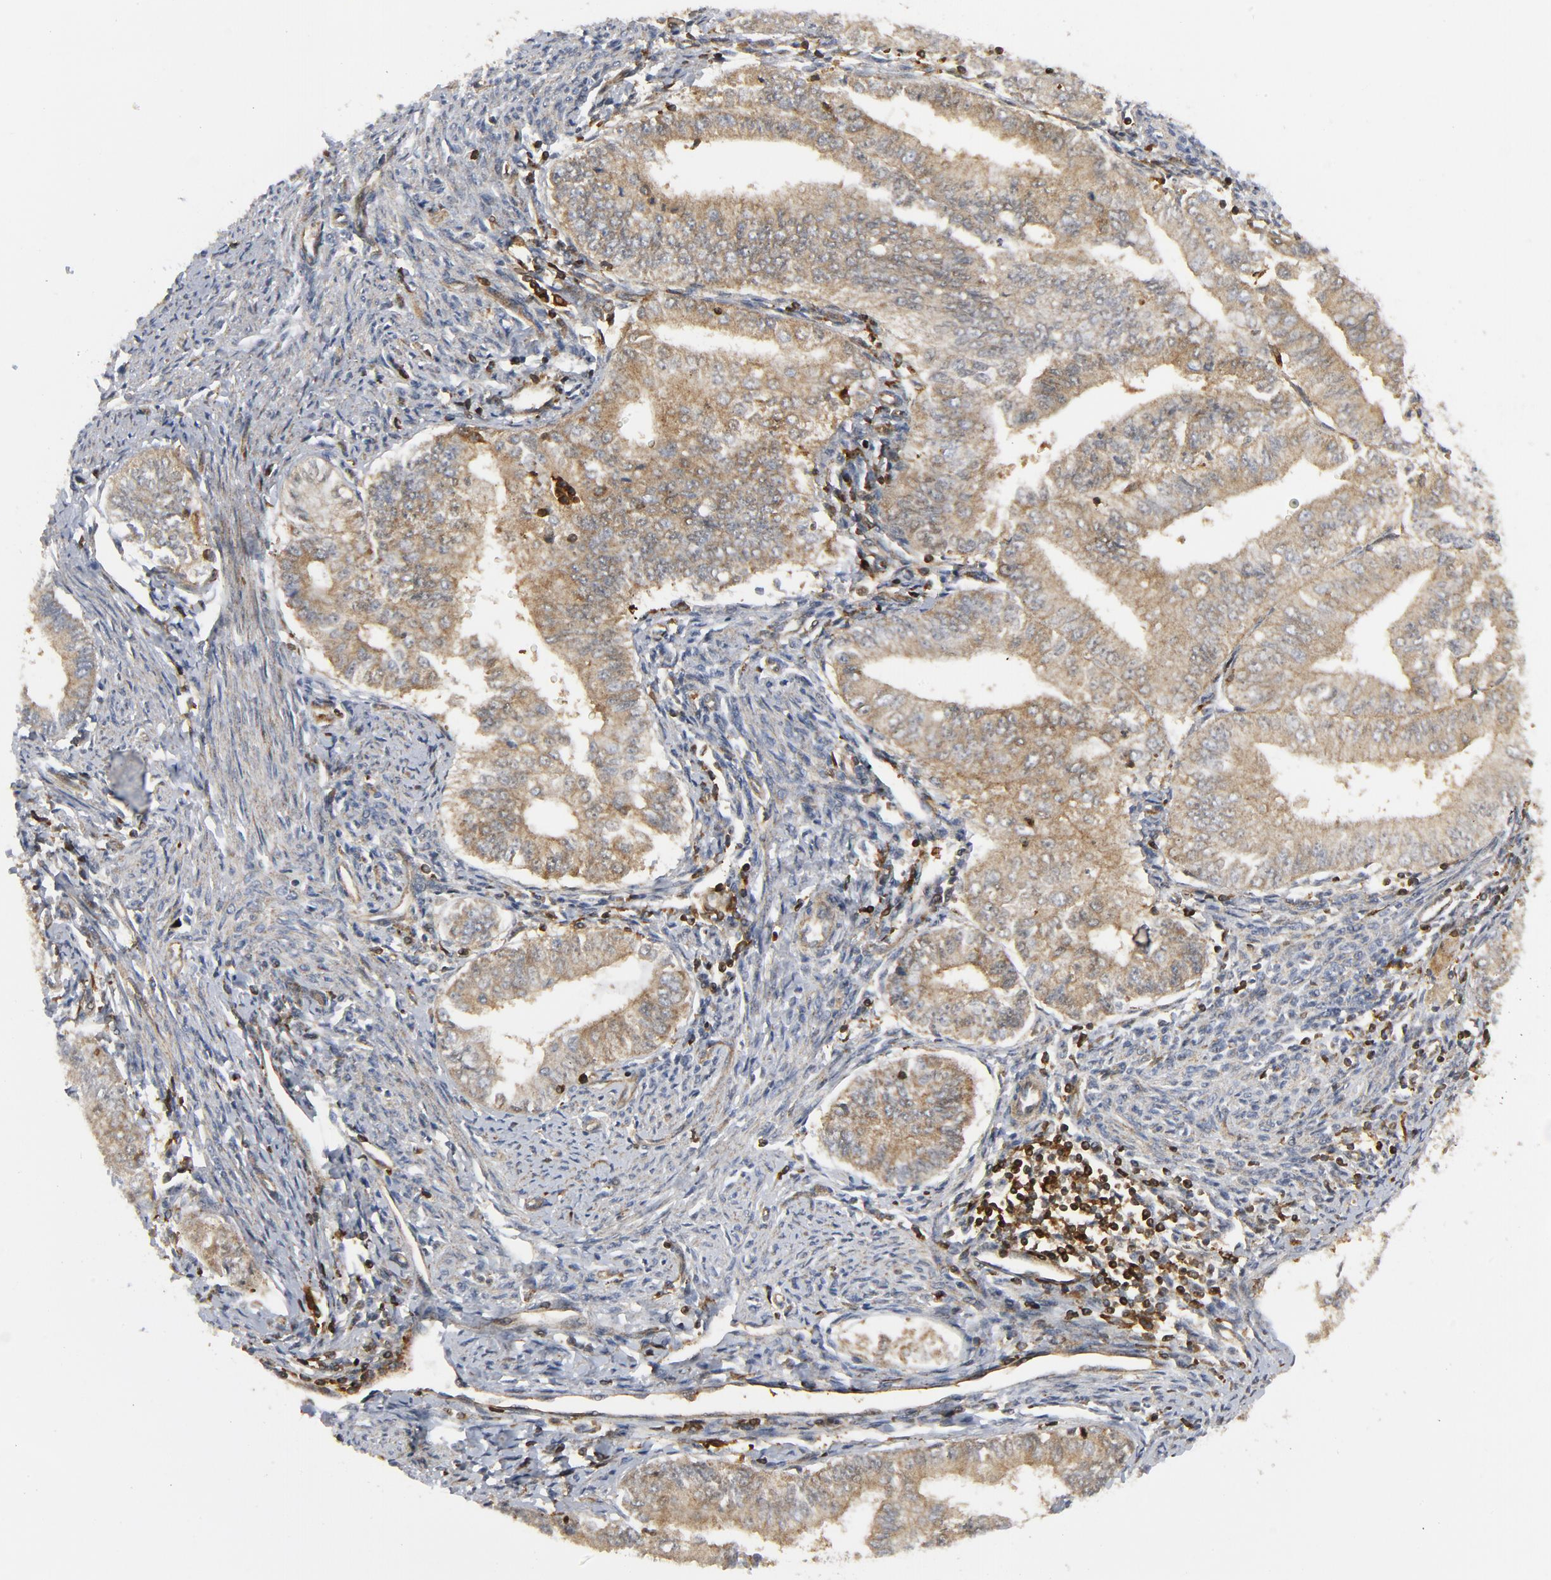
{"staining": {"intensity": "moderate", "quantity": ">75%", "location": "cytoplasmic/membranous"}, "tissue": "endometrial cancer", "cell_type": "Tumor cells", "image_type": "cancer", "snomed": [{"axis": "morphology", "description": "Adenocarcinoma, NOS"}, {"axis": "topography", "description": "Endometrium"}], "caption": "Human endometrial cancer (adenocarcinoma) stained with a protein marker exhibits moderate staining in tumor cells.", "gene": "YES1", "patient": {"sex": "female", "age": 66}}